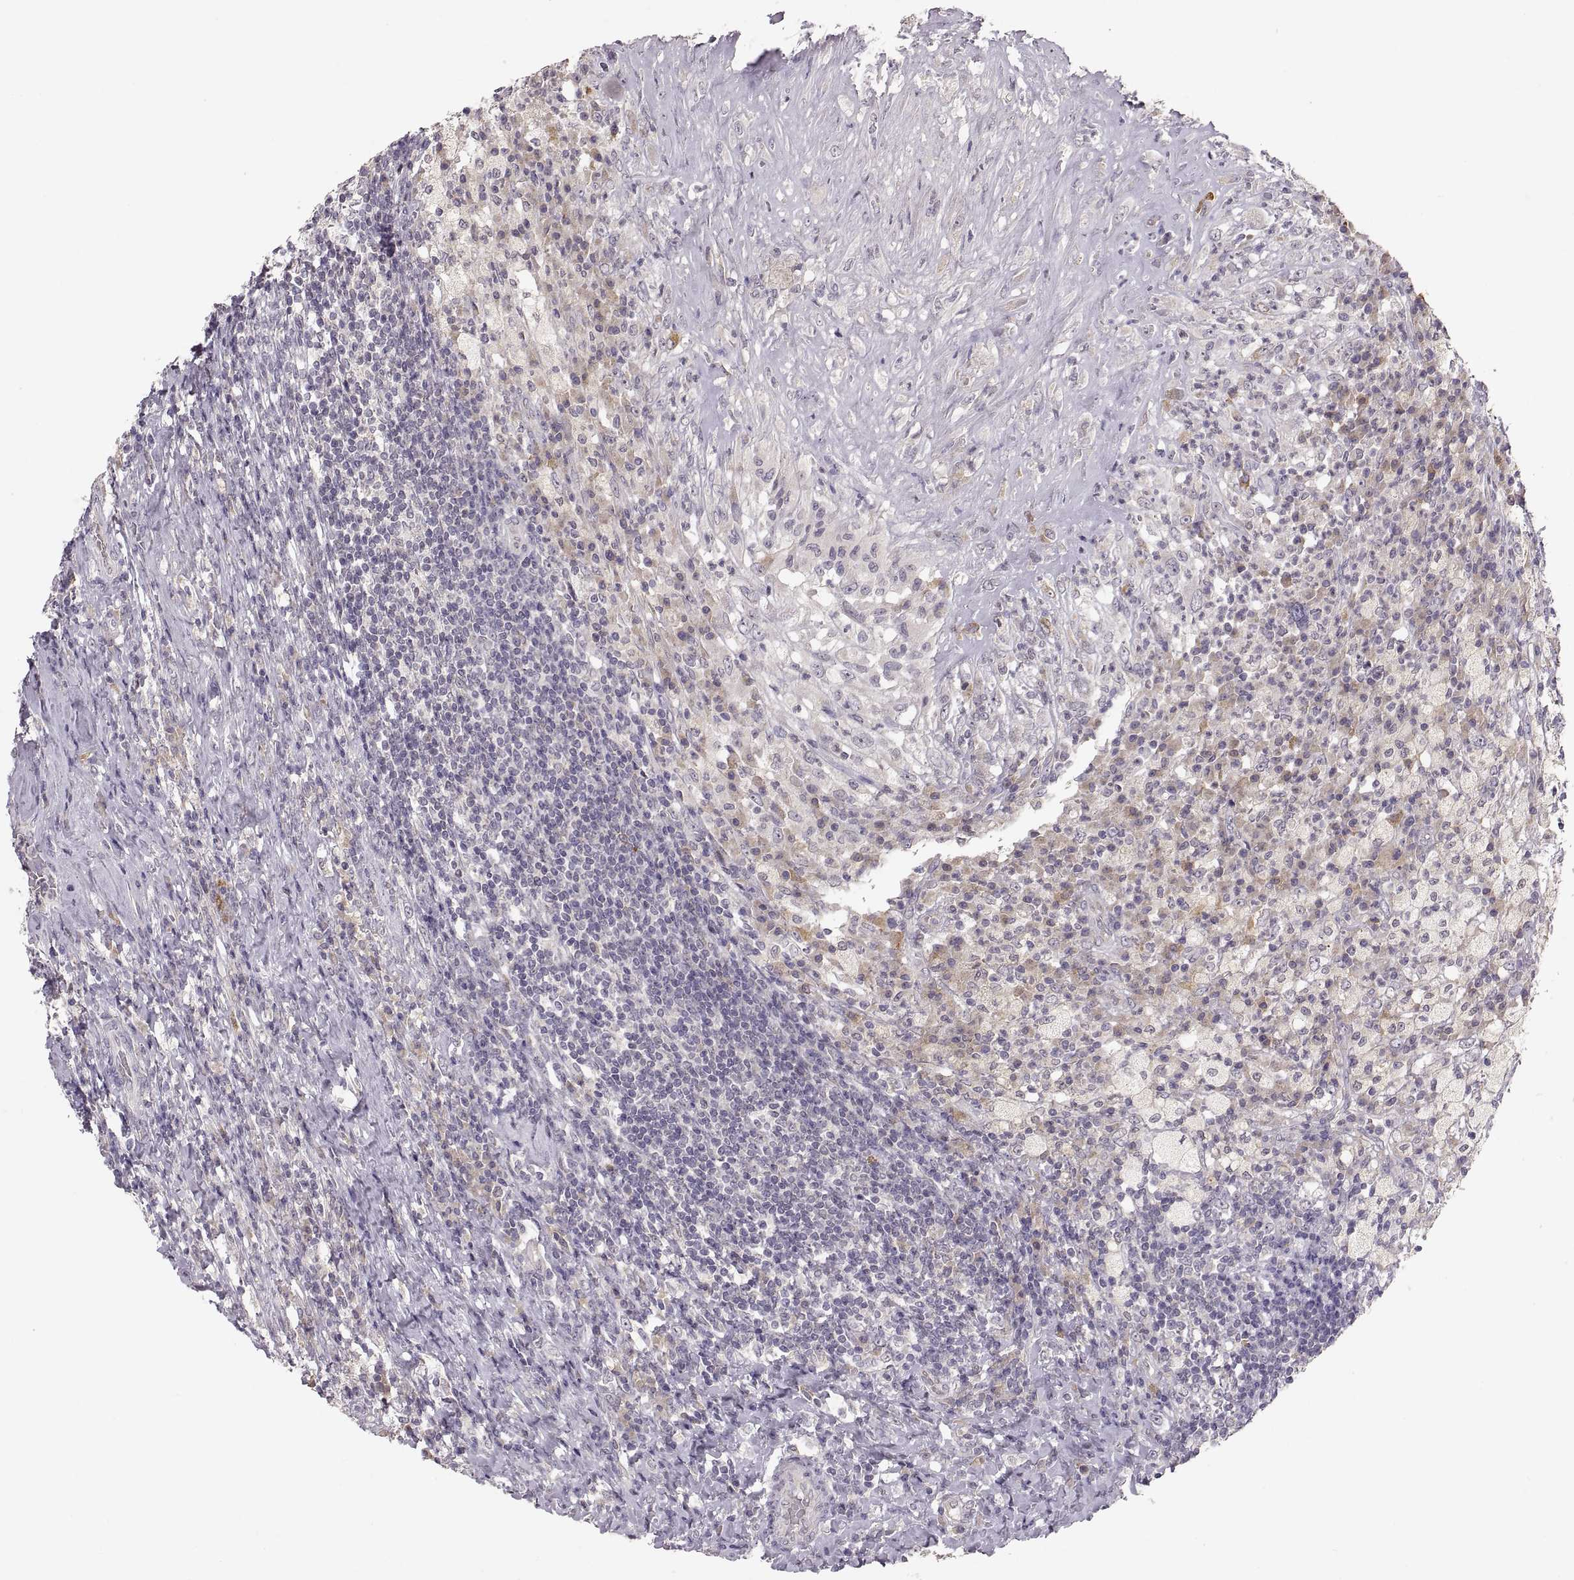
{"staining": {"intensity": "weak", "quantity": ">75%", "location": "cytoplasmic/membranous"}, "tissue": "testis cancer", "cell_type": "Tumor cells", "image_type": "cancer", "snomed": [{"axis": "morphology", "description": "Necrosis, NOS"}, {"axis": "morphology", "description": "Carcinoma, Embryonal, NOS"}, {"axis": "topography", "description": "Testis"}], "caption": "A brown stain shows weak cytoplasmic/membranous positivity of a protein in human testis embryonal carcinoma tumor cells.", "gene": "HMGCR", "patient": {"sex": "male", "age": 19}}